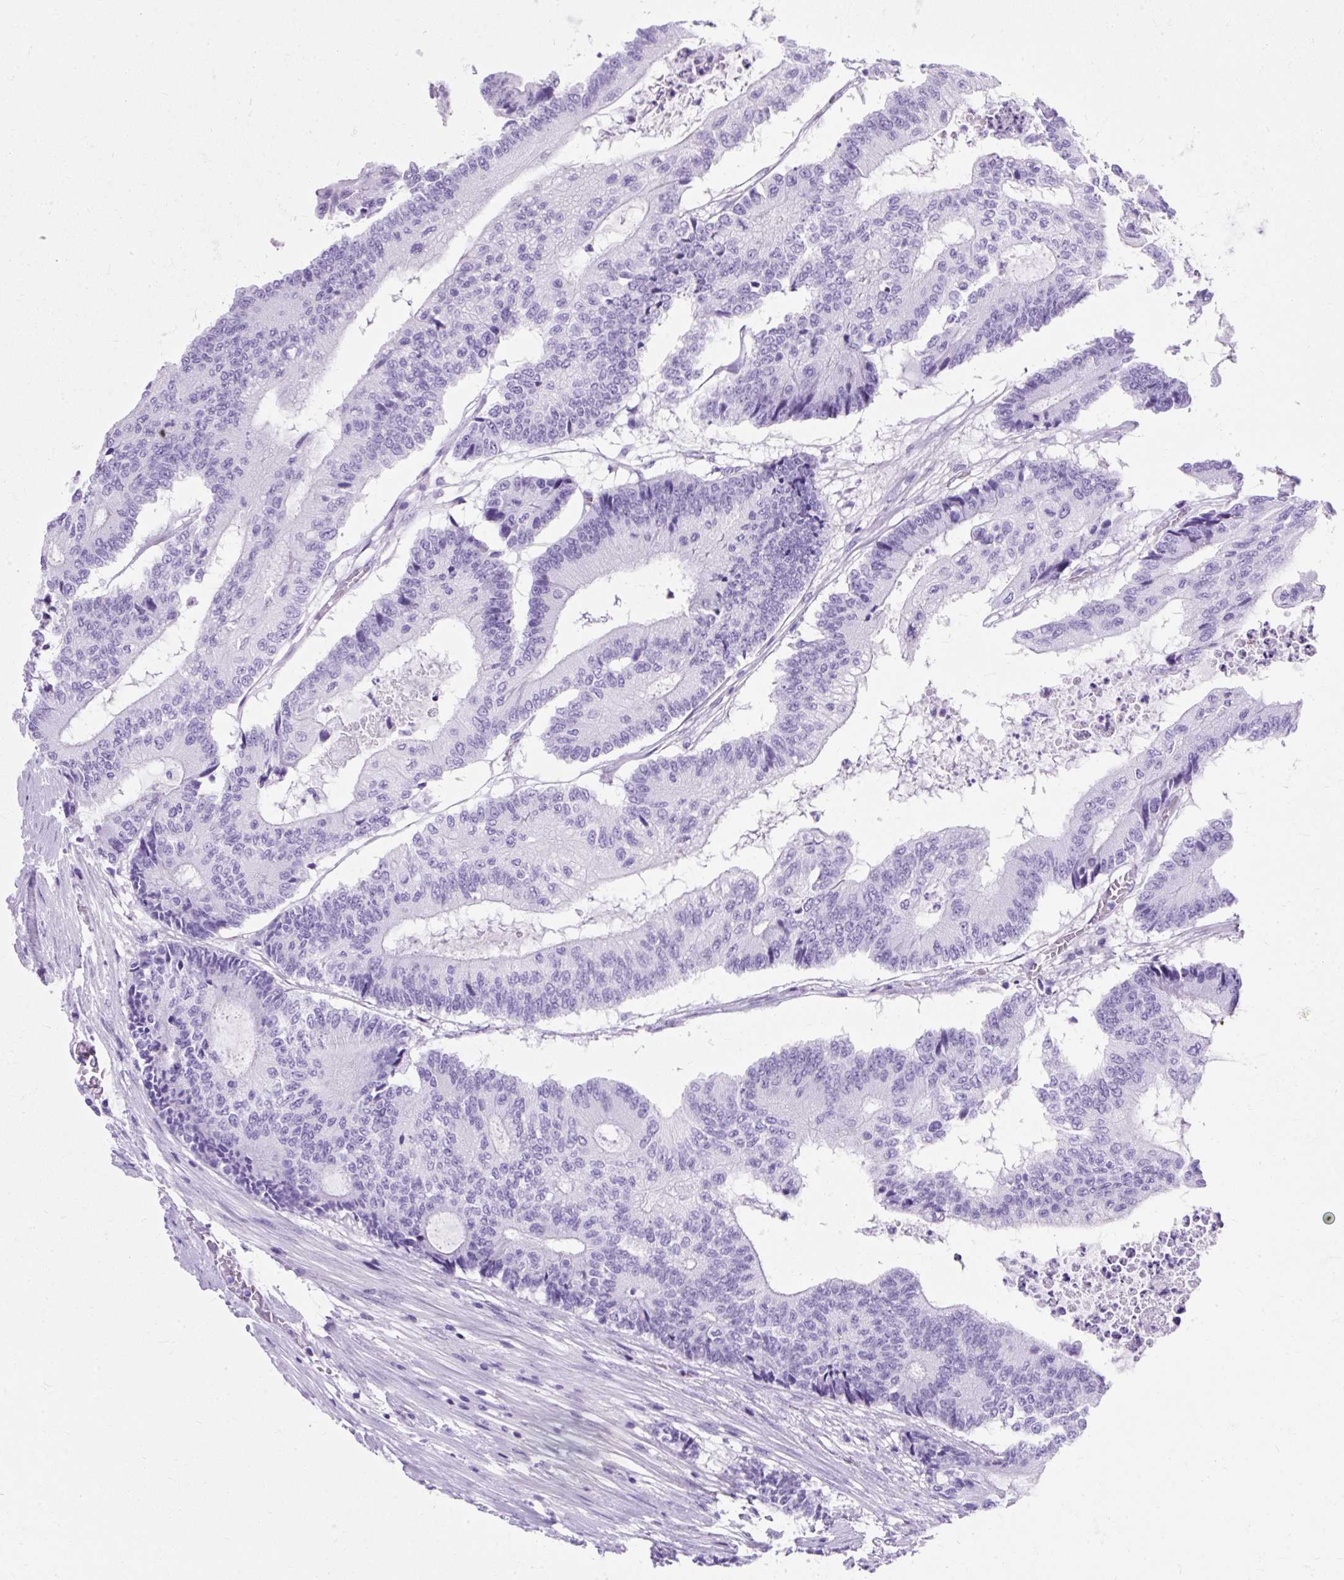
{"staining": {"intensity": "negative", "quantity": "none", "location": "none"}, "tissue": "colorectal cancer", "cell_type": "Tumor cells", "image_type": "cancer", "snomed": [{"axis": "morphology", "description": "Adenocarcinoma, NOS"}, {"axis": "topography", "description": "Colon"}], "caption": "An image of colorectal cancer (adenocarcinoma) stained for a protein shows no brown staining in tumor cells.", "gene": "PVALB", "patient": {"sex": "female", "age": 84}}